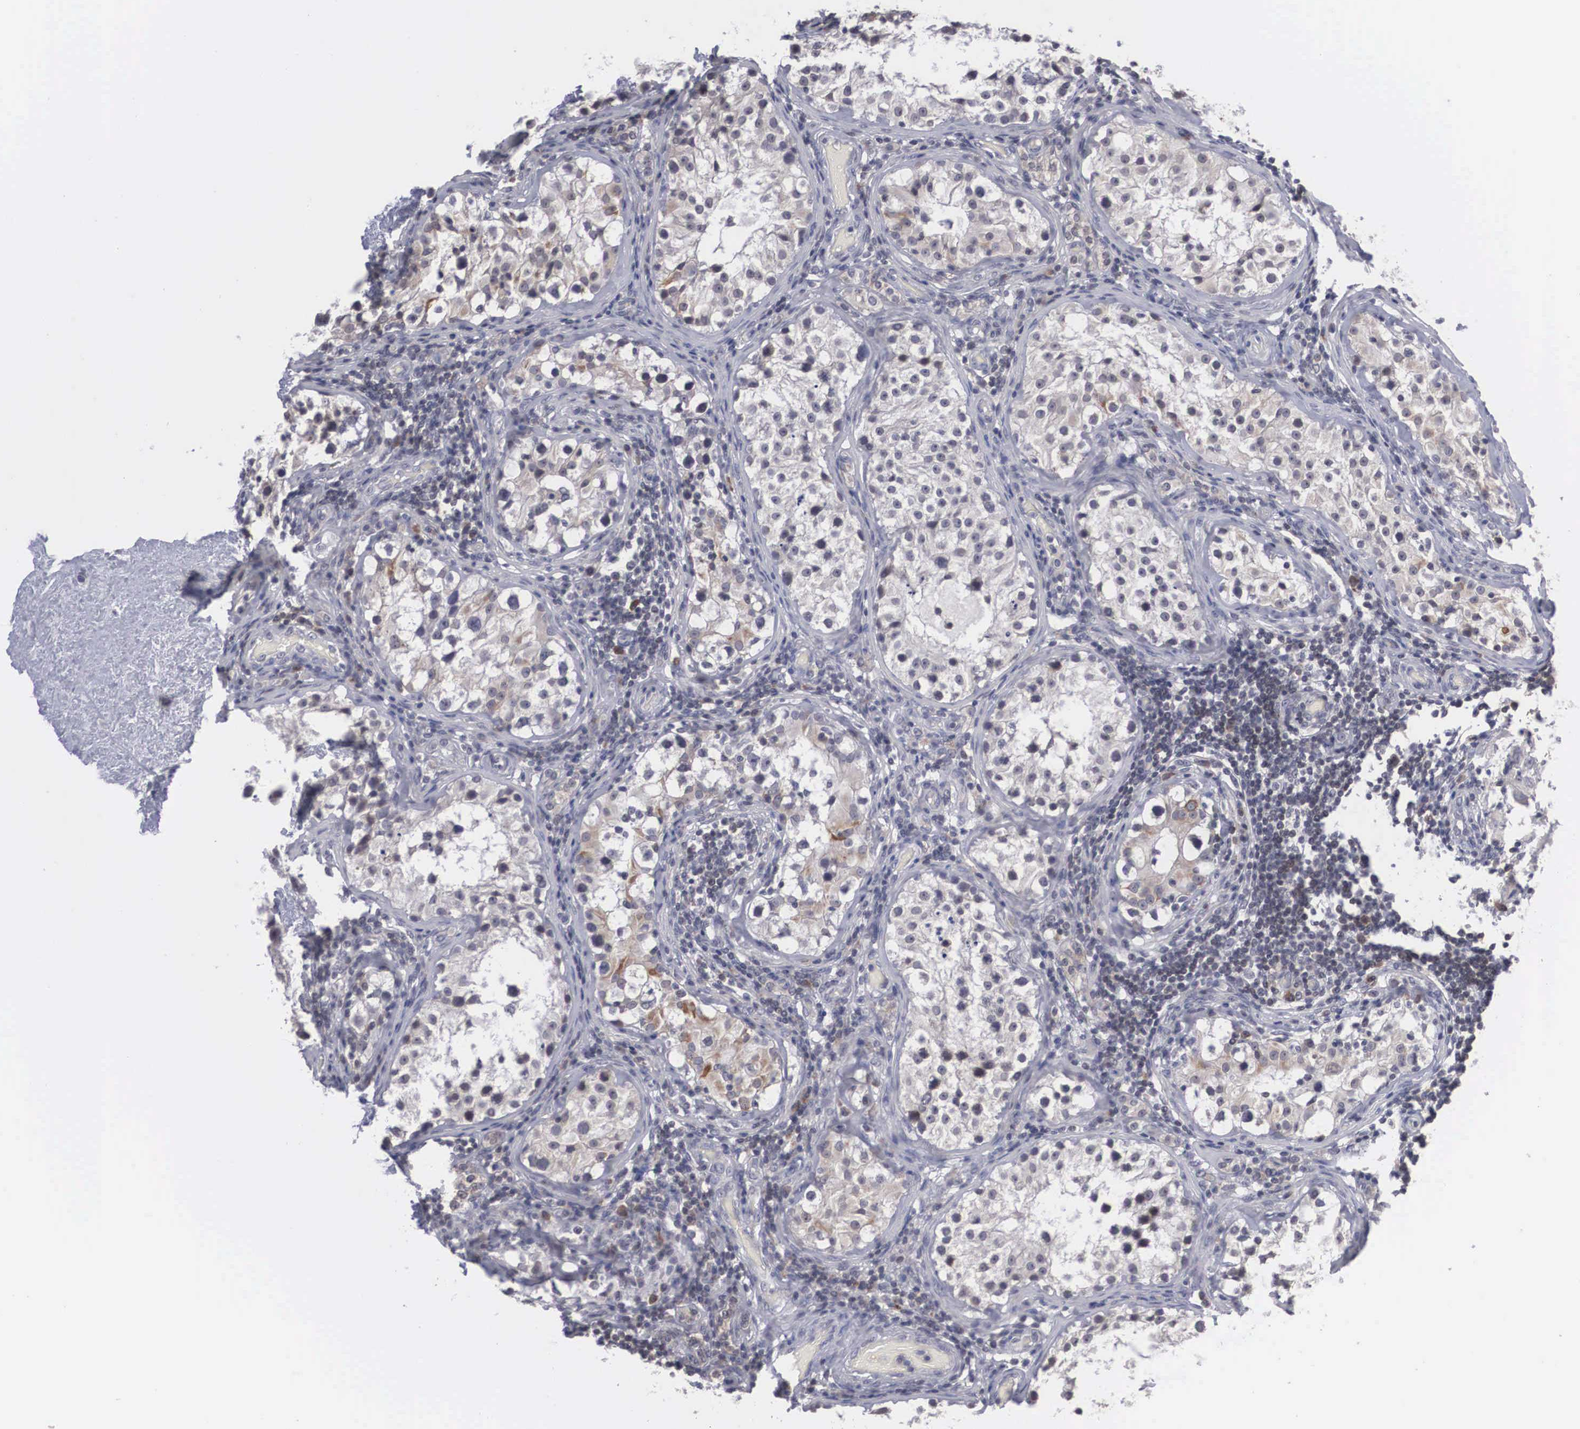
{"staining": {"intensity": "weak", "quantity": "25%-75%", "location": "nuclear"}, "tissue": "testis", "cell_type": "Cells in seminiferous ducts", "image_type": "normal", "snomed": [{"axis": "morphology", "description": "Normal tissue, NOS"}, {"axis": "topography", "description": "Testis"}], "caption": "Protein analysis of normal testis demonstrates weak nuclear staining in approximately 25%-75% of cells in seminiferous ducts. The protein is shown in brown color, while the nuclei are stained blue.", "gene": "WDR89", "patient": {"sex": "male", "age": 24}}